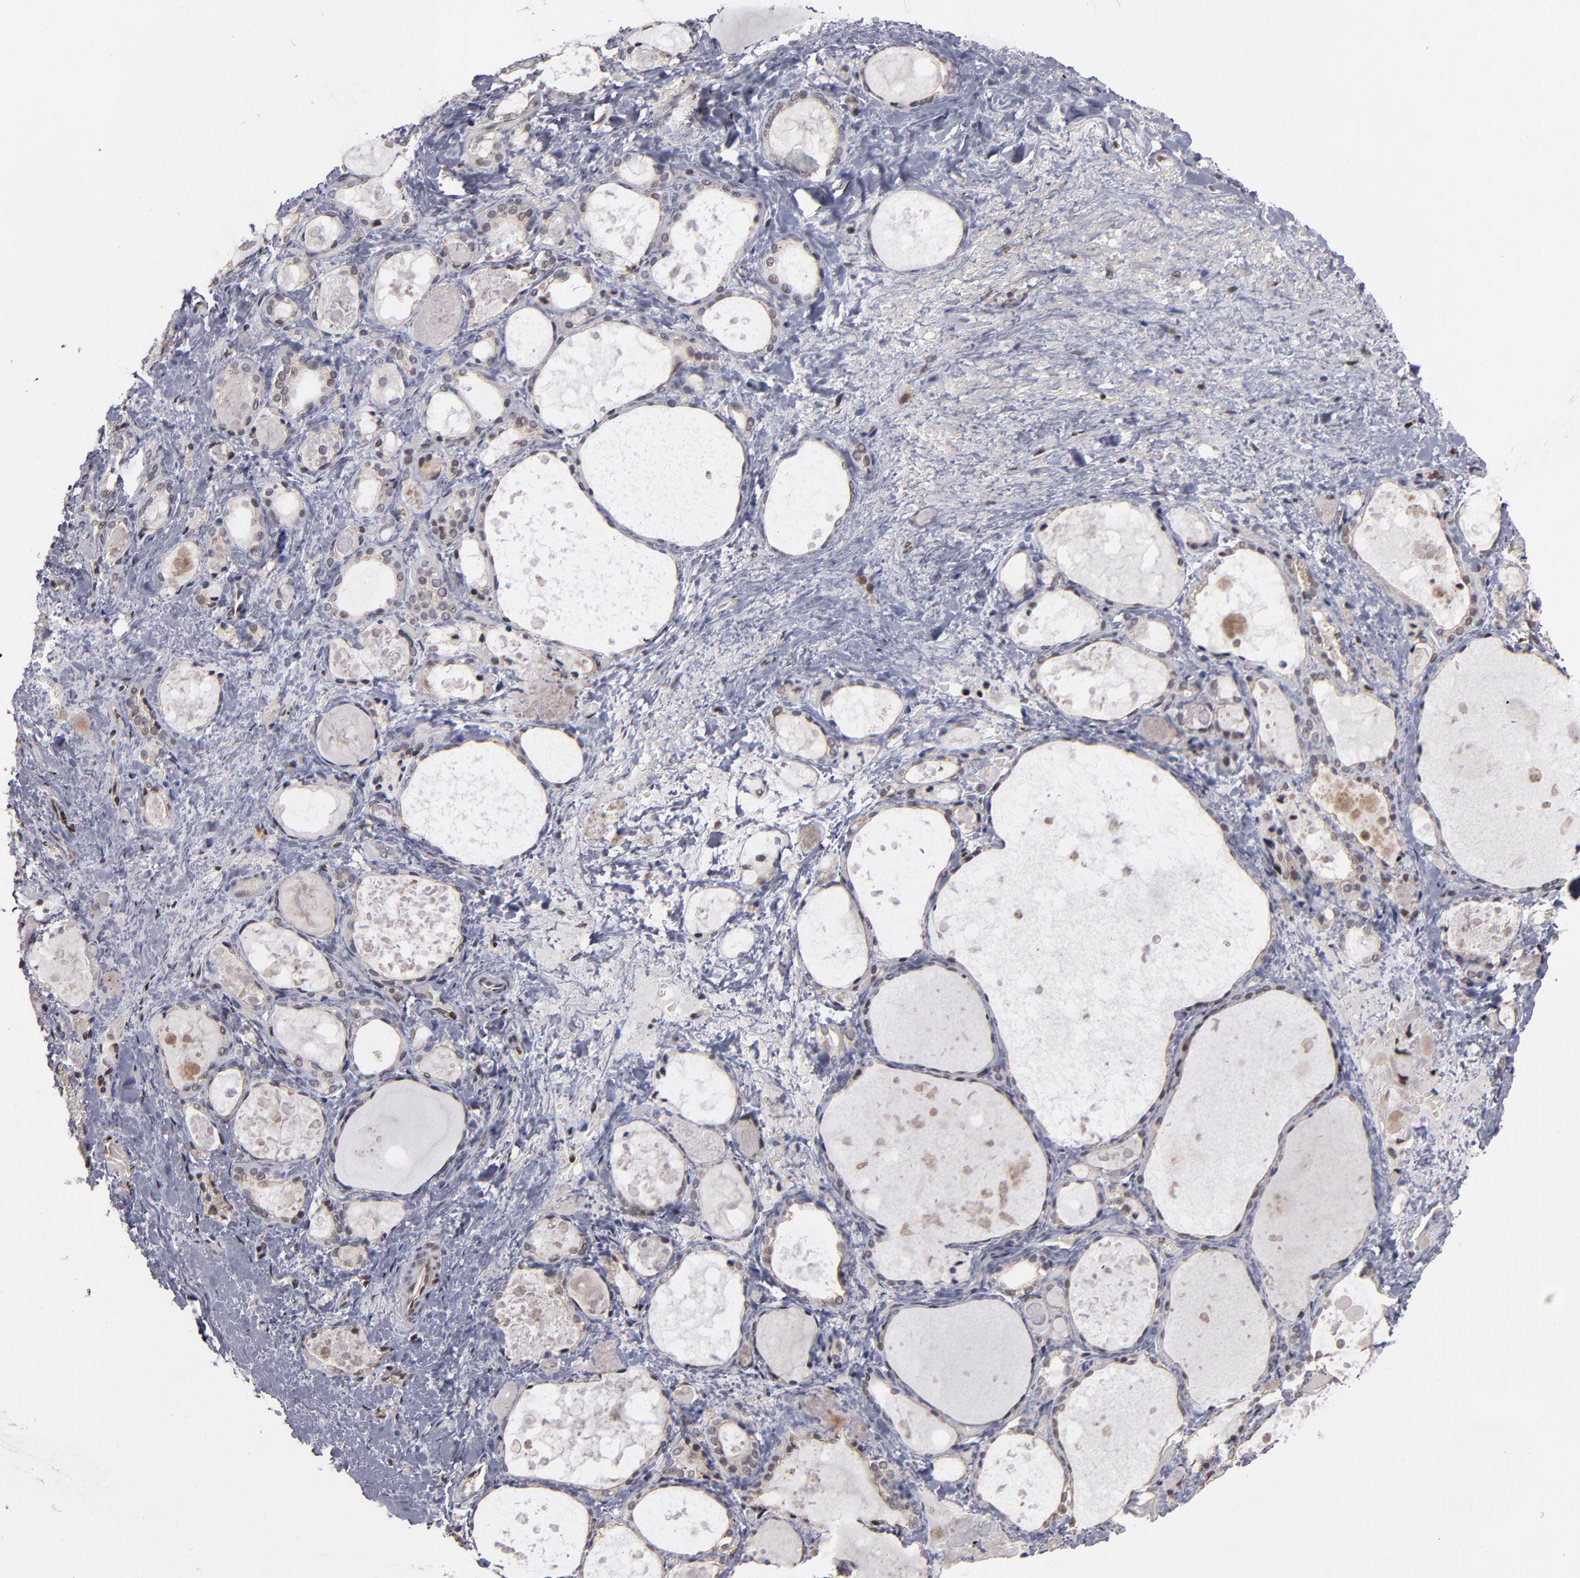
{"staining": {"intensity": "negative", "quantity": "none", "location": "none"}, "tissue": "thyroid gland", "cell_type": "Glandular cells", "image_type": "normal", "snomed": [{"axis": "morphology", "description": "Normal tissue, NOS"}, {"axis": "topography", "description": "Thyroid gland"}], "caption": "Thyroid gland was stained to show a protein in brown. There is no significant staining in glandular cells. (Stains: DAB immunohistochemistry with hematoxylin counter stain, Microscopy: brightfield microscopy at high magnification).", "gene": "KDM6A", "patient": {"sex": "female", "age": 75}}